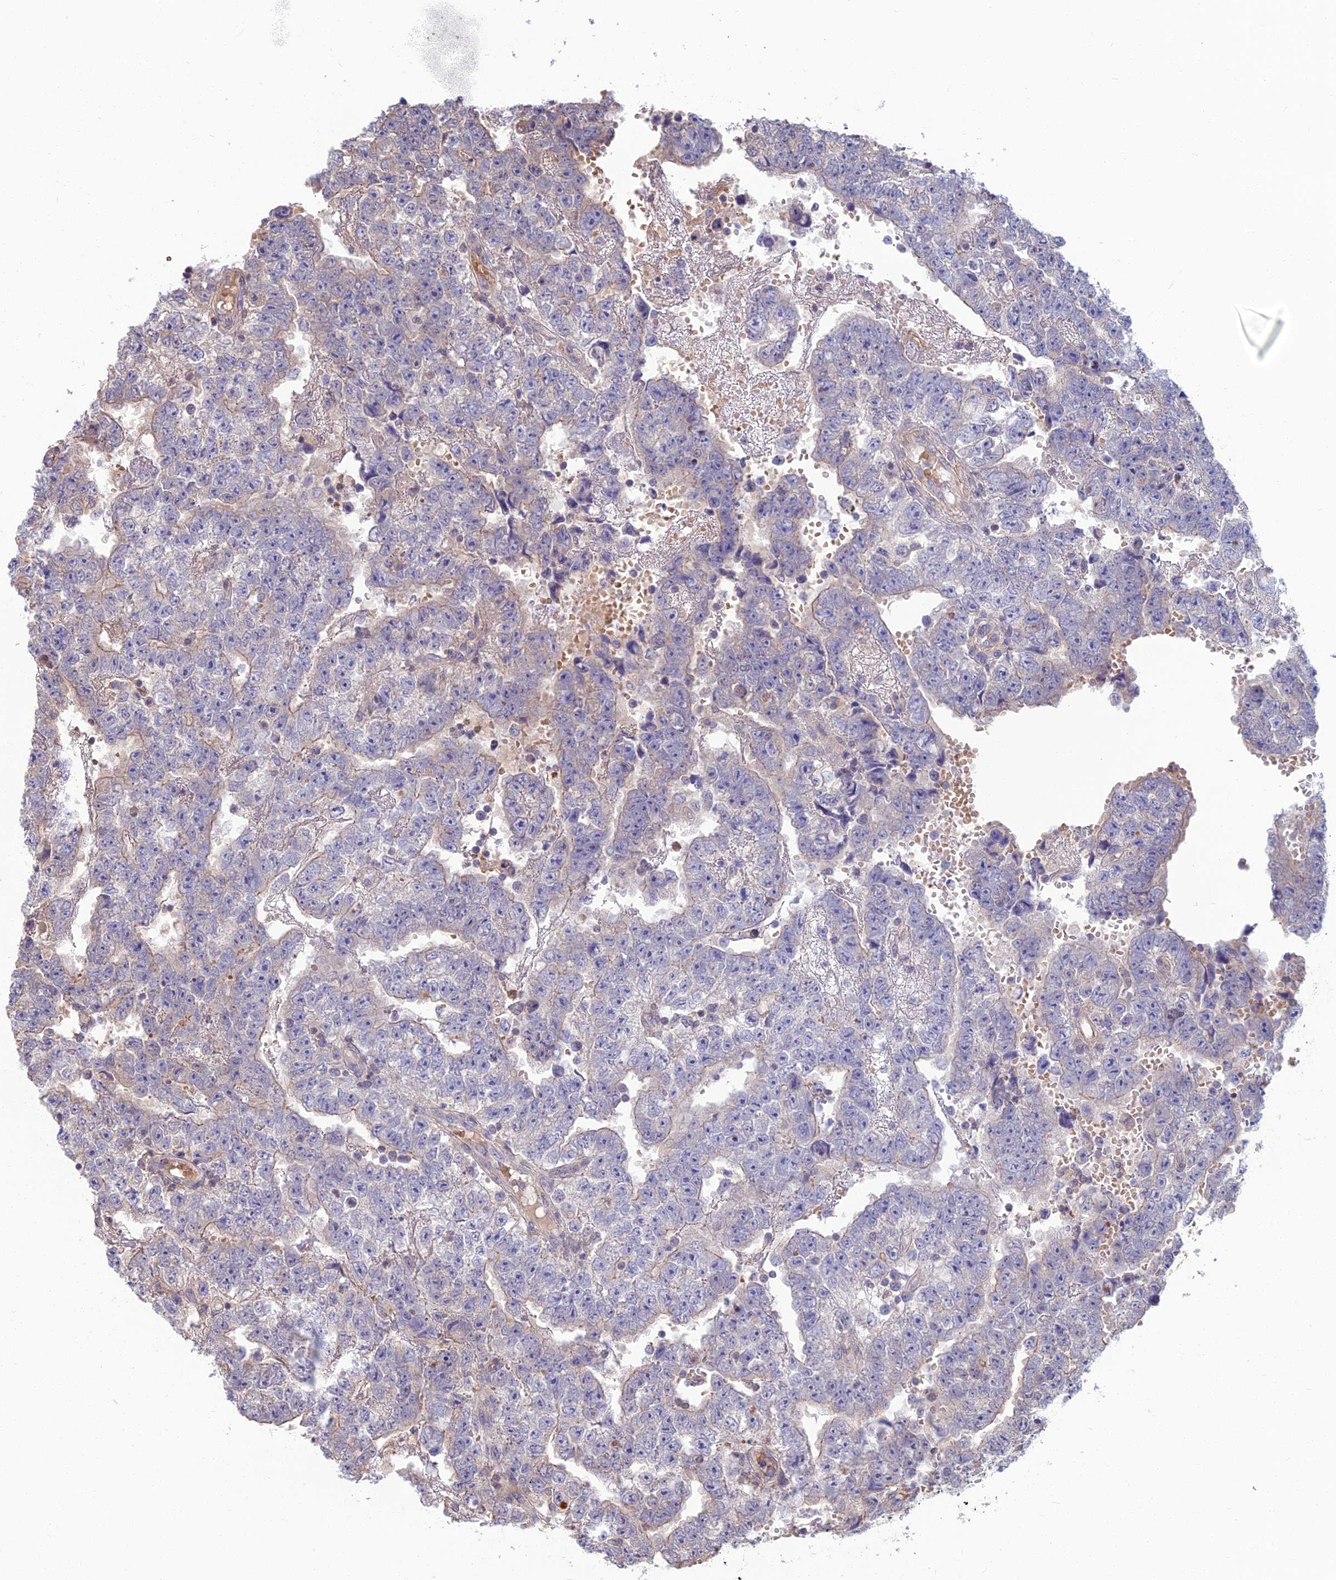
{"staining": {"intensity": "weak", "quantity": "25%-75%", "location": "cytoplasmic/membranous"}, "tissue": "testis cancer", "cell_type": "Tumor cells", "image_type": "cancer", "snomed": [{"axis": "morphology", "description": "Carcinoma, Embryonal, NOS"}, {"axis": "topography", "description": "Testis"}], "caption": "Testis embryonal carcinoma stained for a protein (brown) demonstrates weak cytoplasmic/membranous positive staining in about 25%-75% of tumor cells.", "gene": "OPA3", "patient": {"sex": "male", "age": 25}}